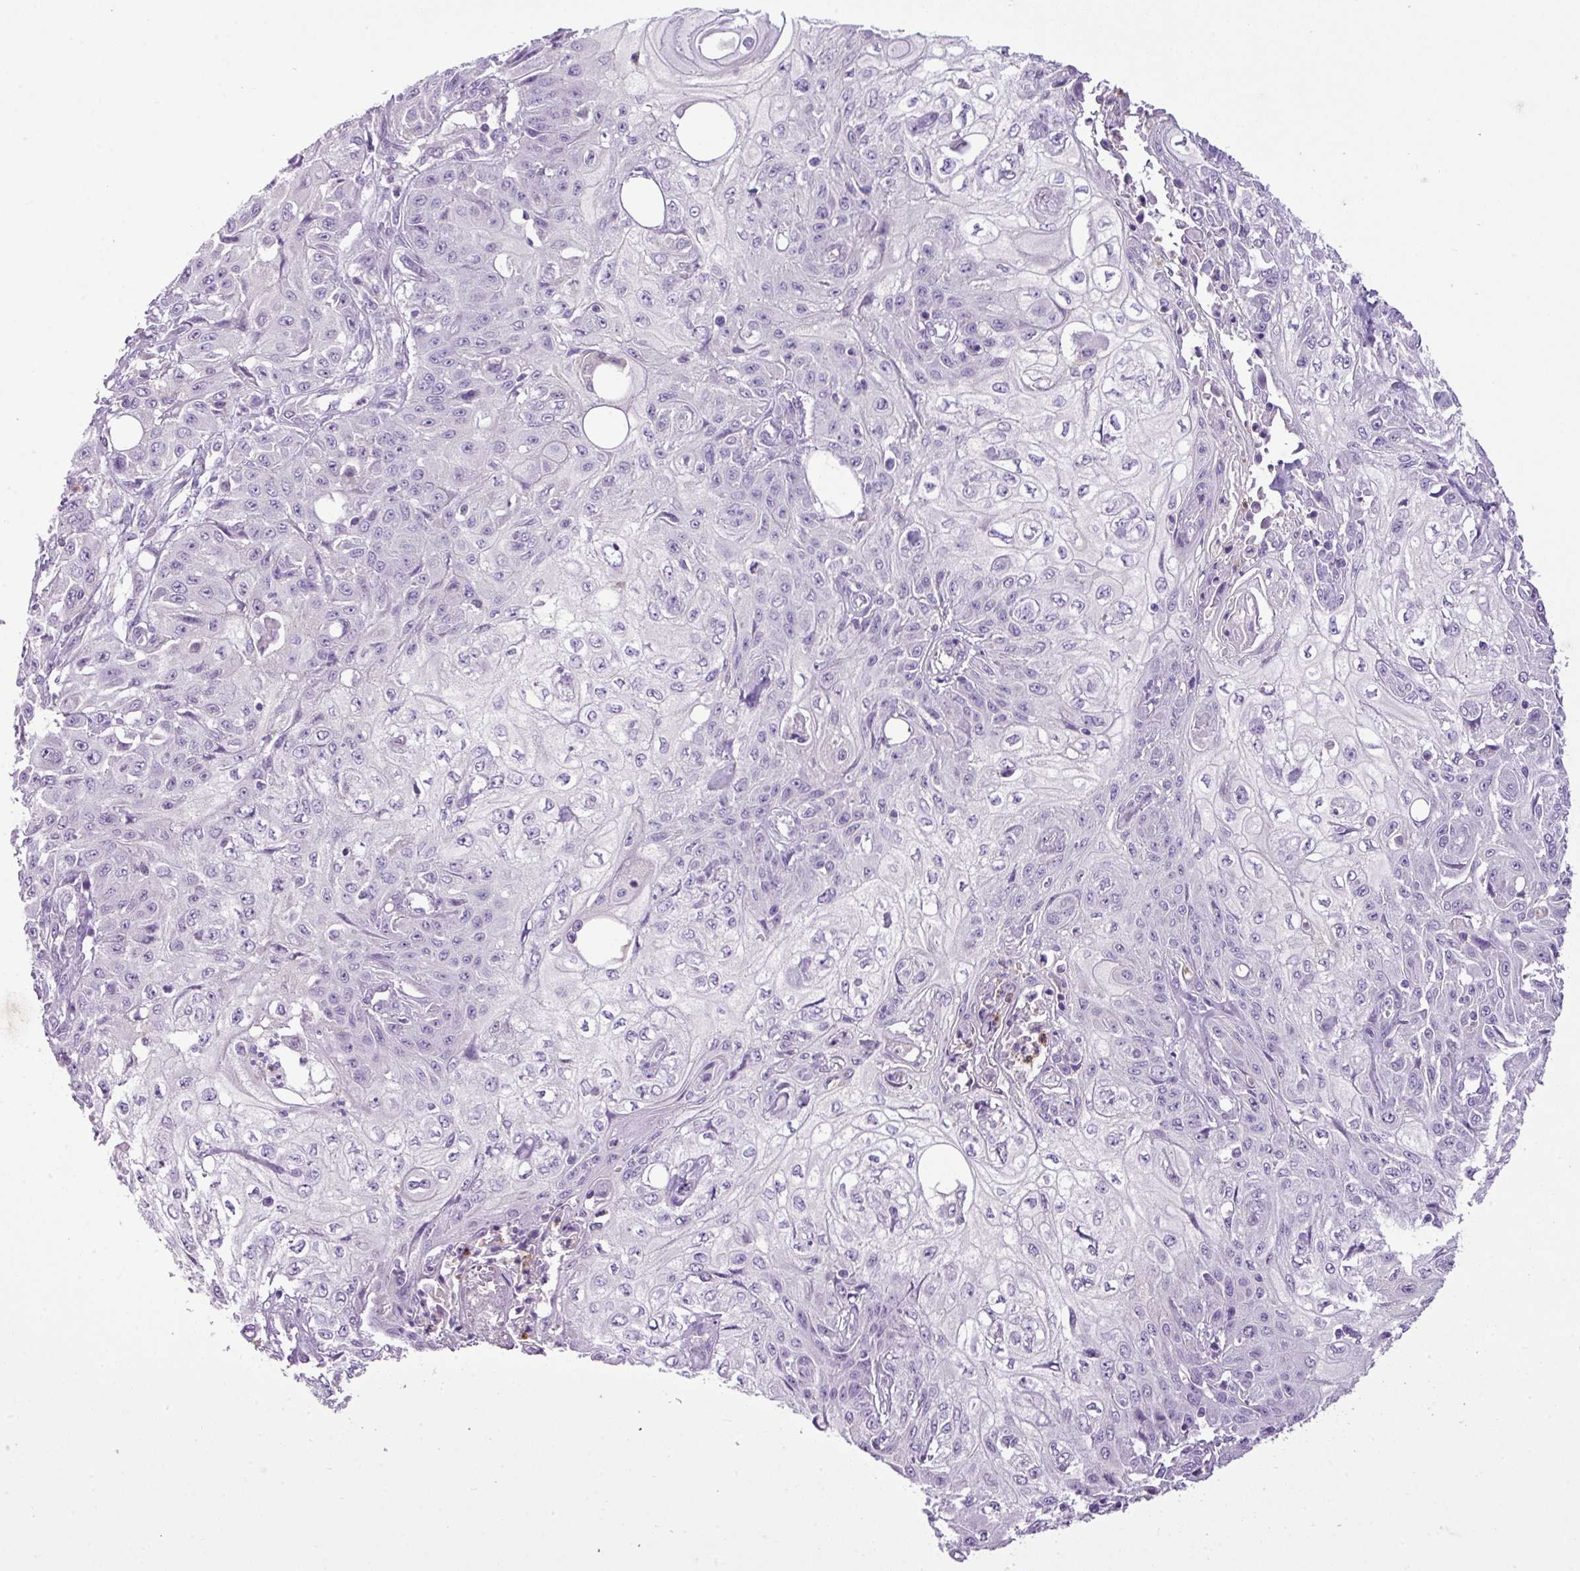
{"staining": {"intensity": "negative", "quantity": "none", "location": "none"}, "tissue": "skin cancer", "cell_type": "Tumor cells", "image_type": "cancer", "snomed": [{"axis": "morphology", "description": "Squamous cell carcinoma, NOS"}, {"axis": "morphology", "description": "Squamous cell carcinoma, metastatic, NOS"}, {"axis": "topography", "description": "Skin"}, {"axis": "topography", "description": "Lymph node"}], "caption": "Tumor cells show no significant positivity in skin cancer.", "gene": "HTR3E", "patient": {"sex": "male", "age": 75}}